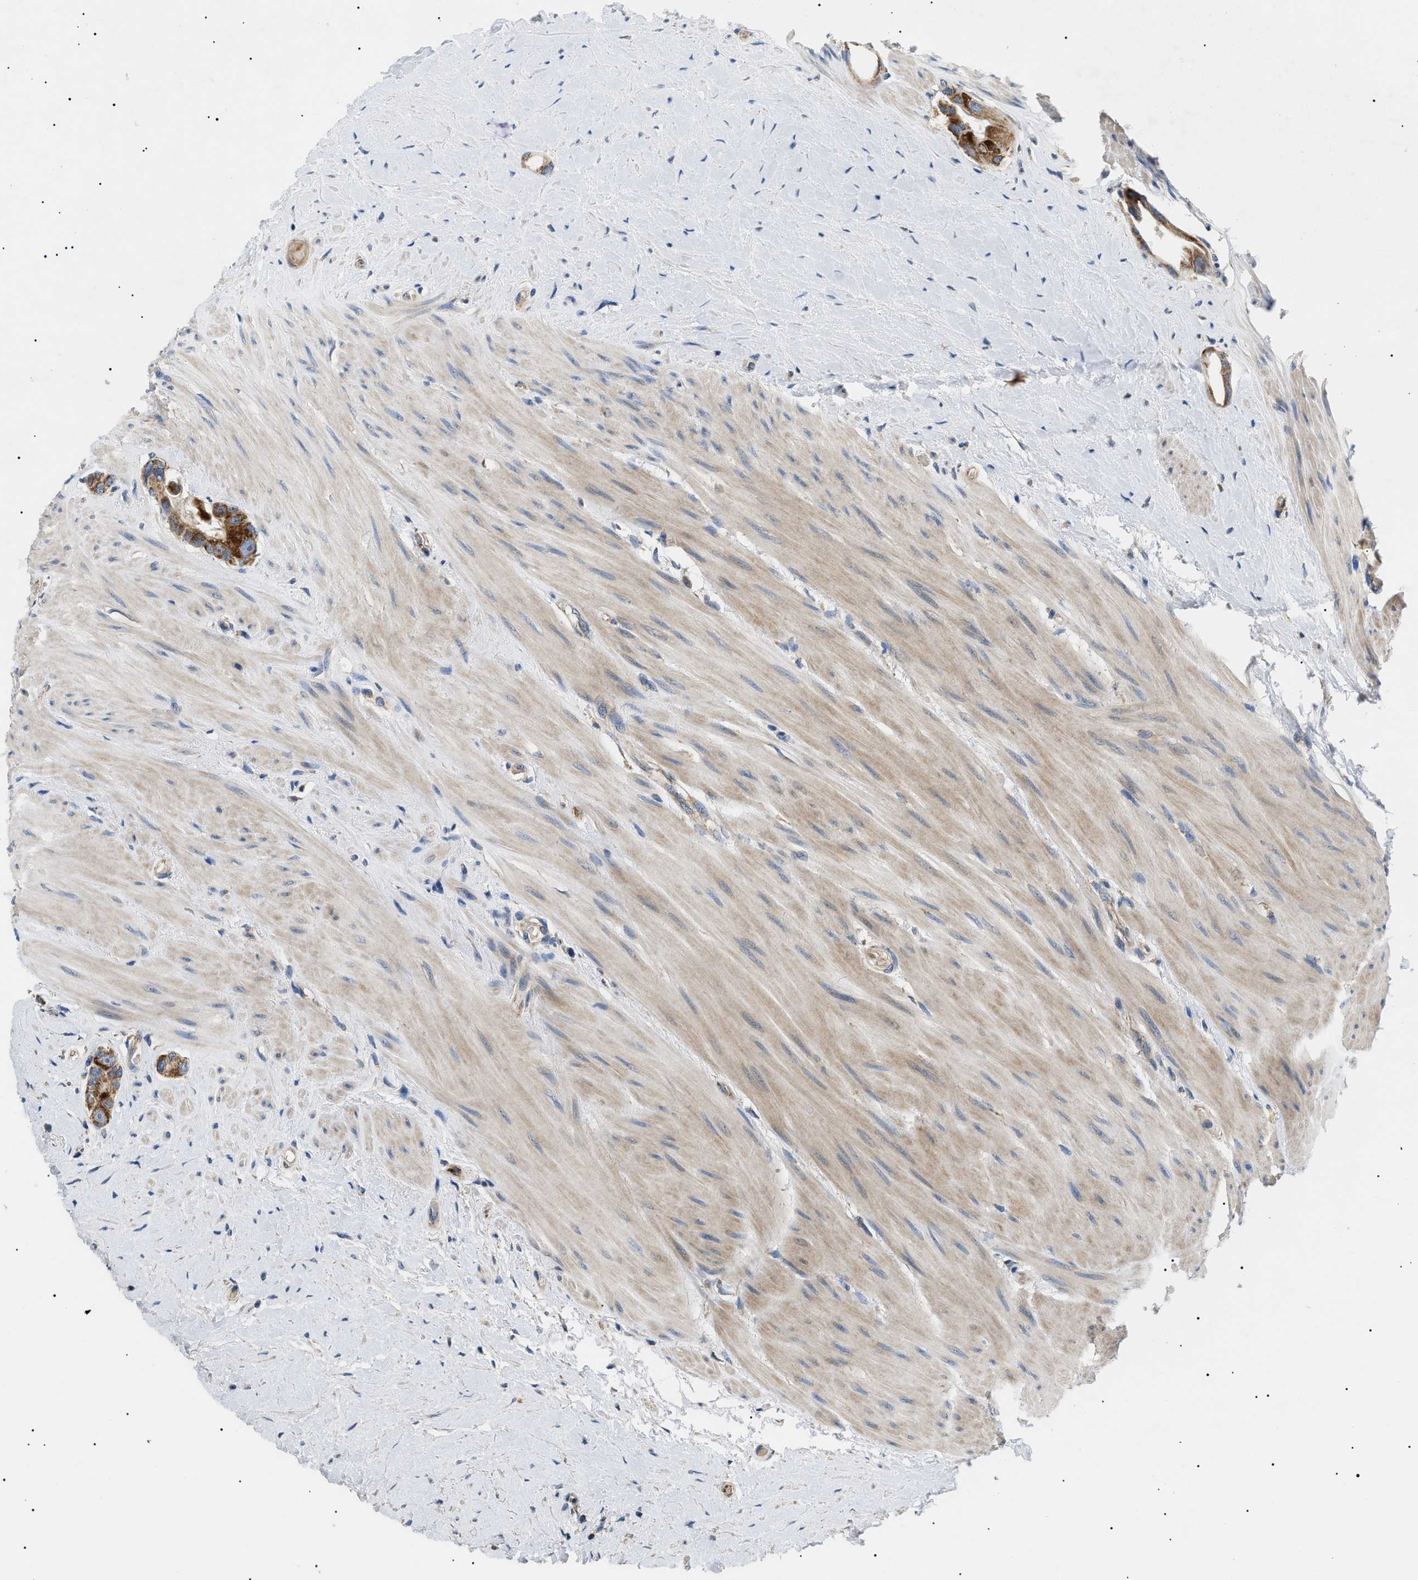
{"staining": {"intensity": "strong", "quantity": ">75%", "location": "cytoplasmic/membranous"}, "tissue": "colorectal cancer", "cell_type": "Tumor cells", "image_type": "cancer", "snomed": [{"axis": "morphology", "description": "Adenocarcinoma, NOS"}, {"axis": "topography", "description": "Rectum"}], "caption": "DAB (3,3'-diaminobenzidine) immunohistochemical staining of human colorectal adenocarcinoma reveals strong cytoplasmic/membranous protein staining in approximately >75% of tumor cells.", "gene": "TOMM6", "patient": {"sex": "male", "age": 51}}